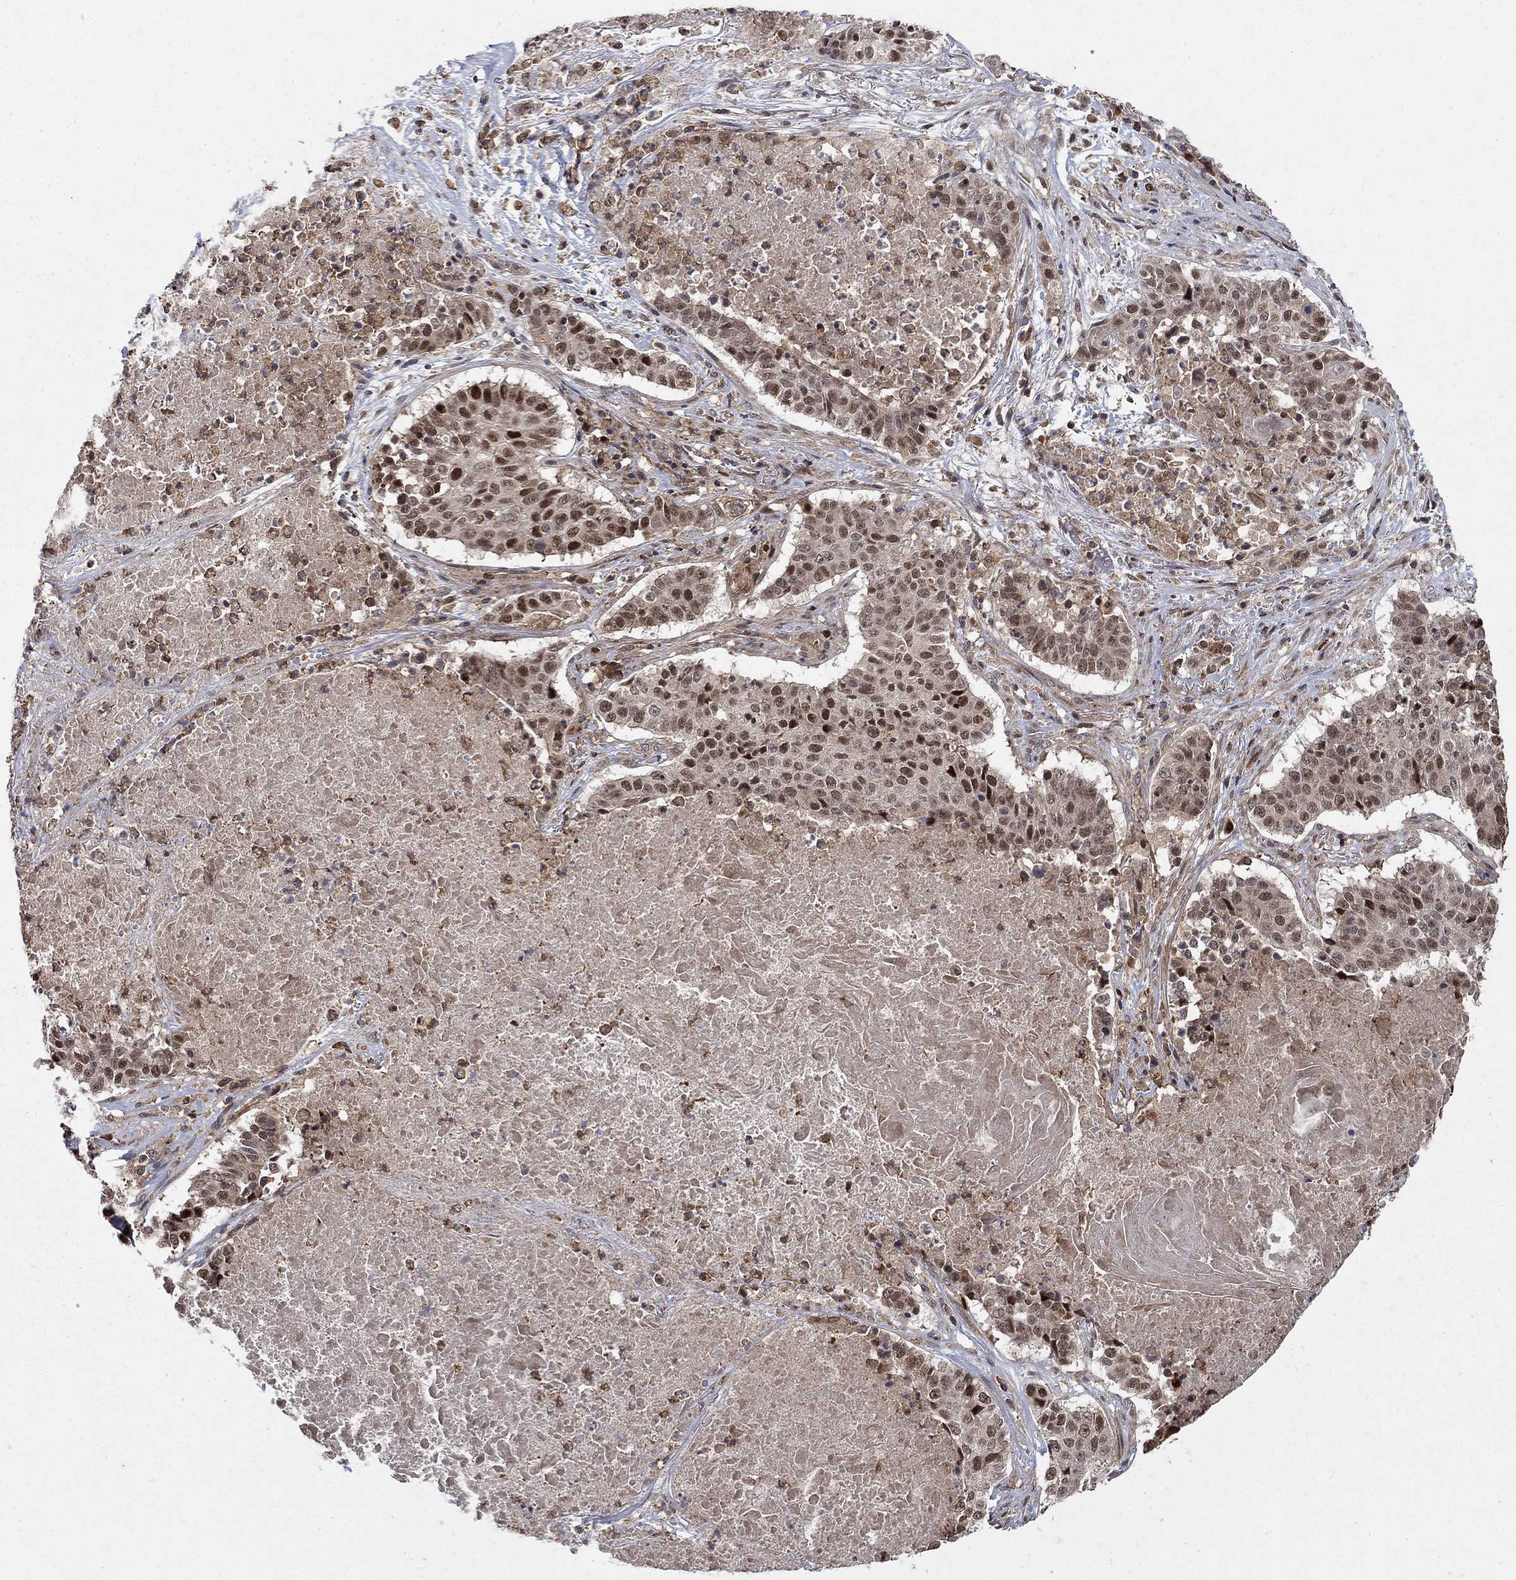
{"staining": {"intensity": "strong", "quantity": "<25%", "location": "nuclear"}, "tissue": "lung cancer", "cell_type": "Tumor cells", "image_type": "cancer", "snomed": [{"axis": "morphology", "description": "Squamous cell carcinoma, NOS"}, {"axis": "topography", "description": "Lung"}], "caption": "There is medium levels of strong nuclear positivity in tumor cells of lung cancer (squamous cell carcinoma), as demonstrated by immunohistochemical staining (brown color).", "gene": "CCDC66", "patient": {"sex": "male", "age": 64}}